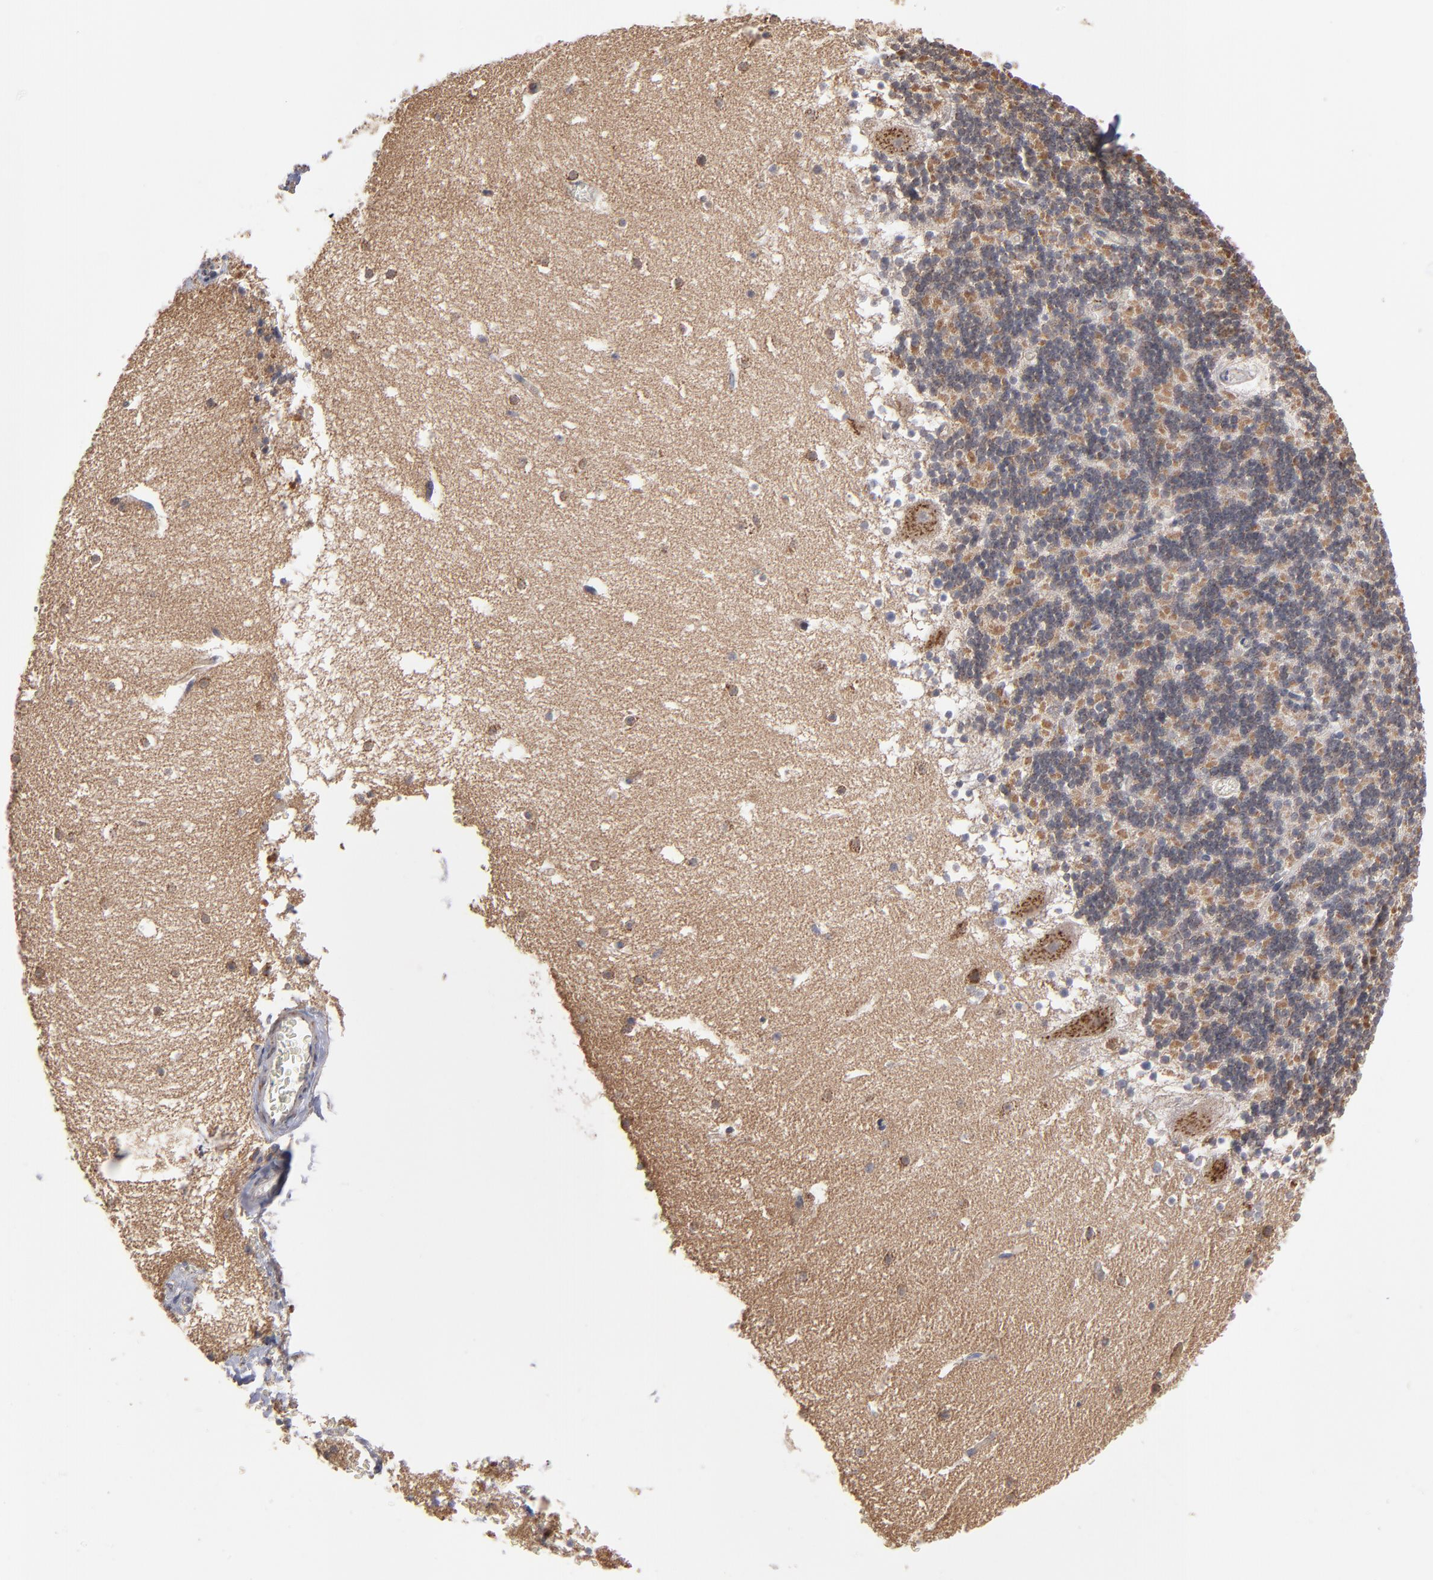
{"staining": {"intensity": "negative", "quantity": "none", "location": "none"}, "tissue": "cerebellum", "cell_type": "Cells in granular layer", "image_type": "normal", "snomed": [{"axis": "morphology", "description": "Normal tissue, NOS"}, {"axis": "topography", "description": "Cerebellum"}], "caption": "Cells in granular layer show no significant expression in normal cerebellum. (DAB (3,3'-diaminobenzidine) immunohistochemistry (IHC) with hematoxylin counter stain).", "gene": "MIPOL1", "patient": {"sex": "male", "age": 45}}